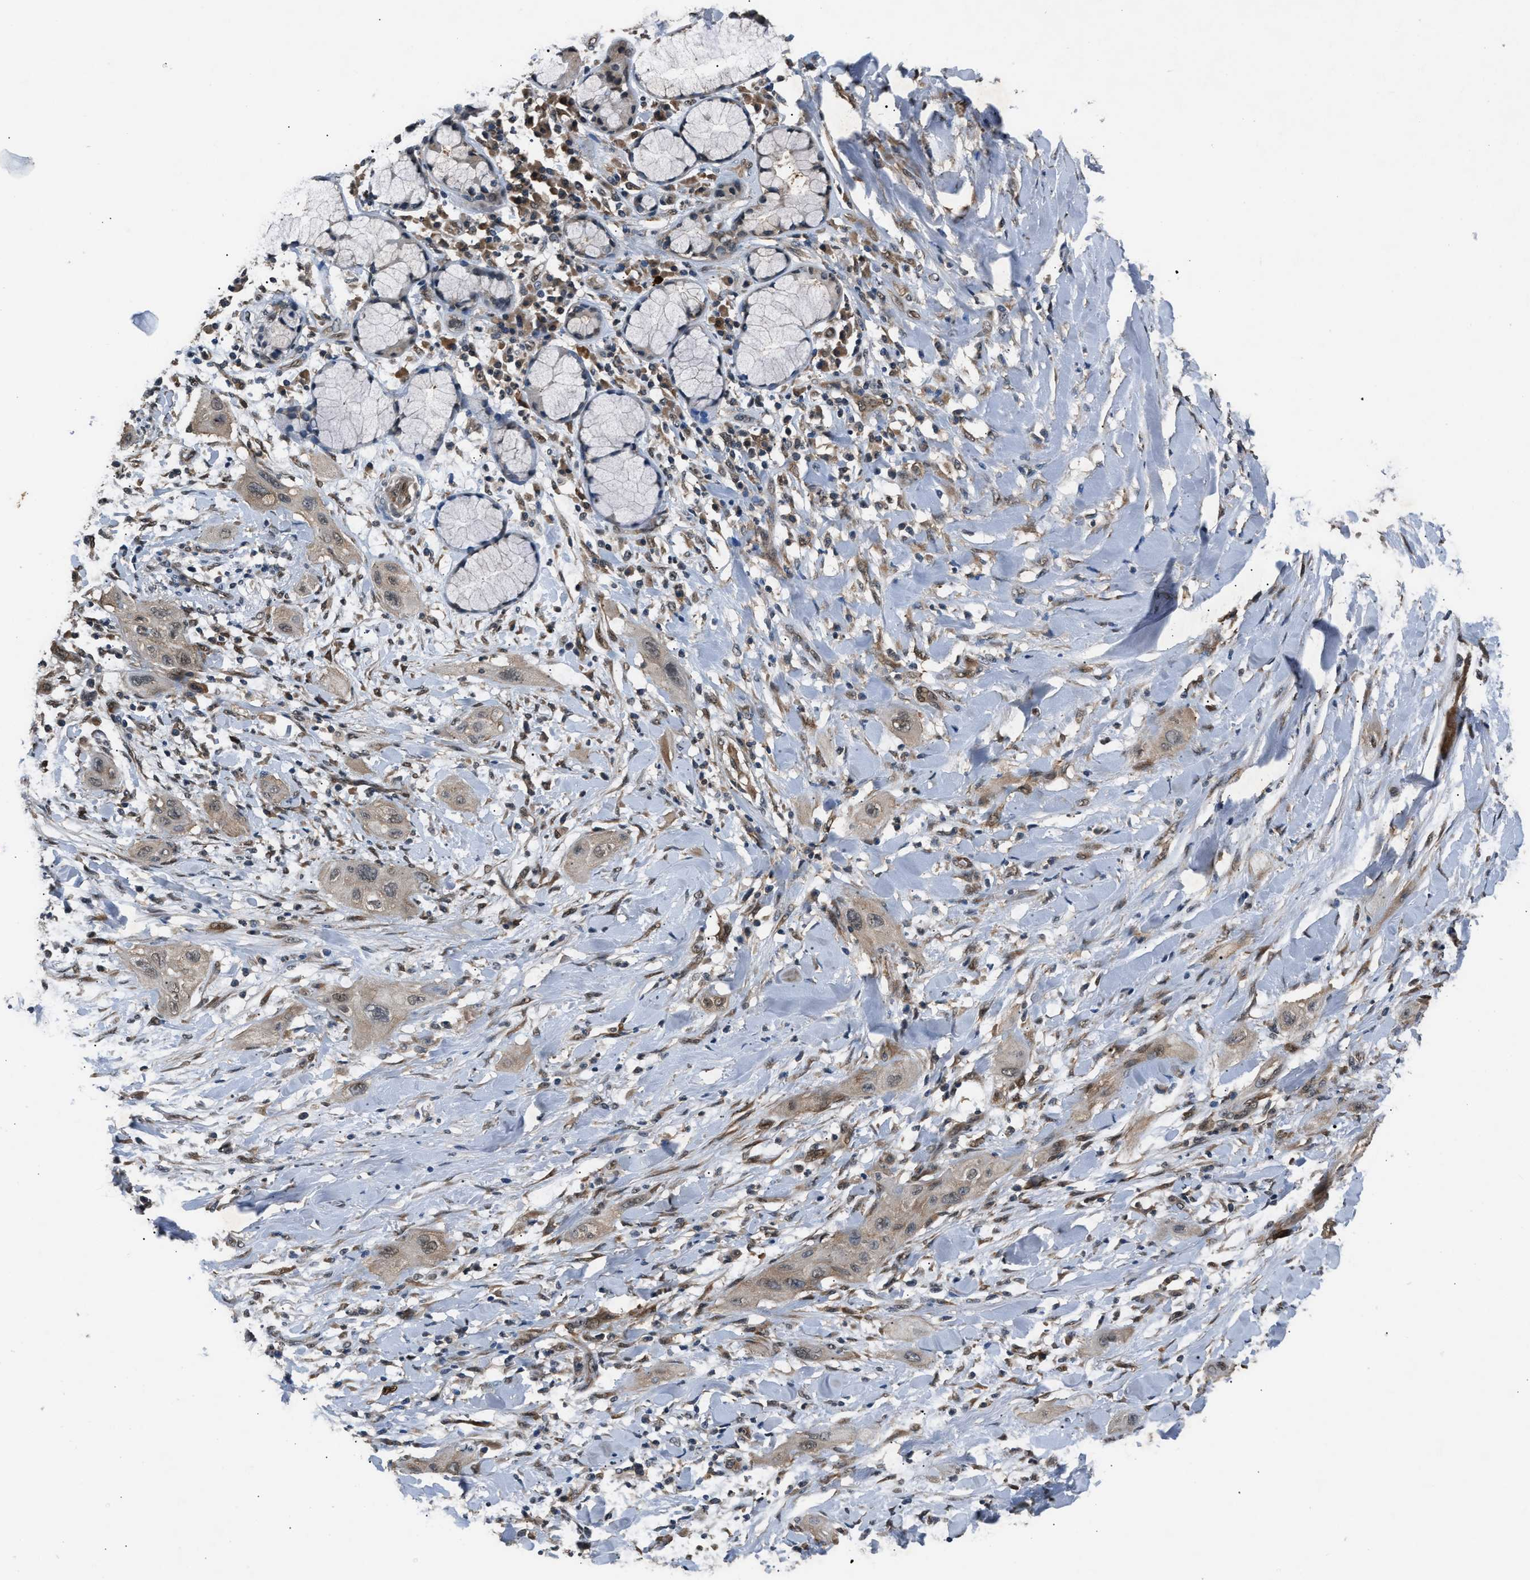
{"staining": {"intensity": "weak", "quantity": ">75%", "location": "cytoplasmic/membranous"}, "tissue": "lung cancer", "cell_type": "Tumor cells", "image_type": "cancer", "snomed": [{"axis": "morphology", "description": "Squamous cell carcinoma, NOS"}, {"axis": "topography", "description": "Lung"}], "caption": "Human lung cancer stained for a protein (brown) displays weak cytoplasmic/membranous positive expression in approximately >75% of tumor cells.", "gene": "TP53I3", "patient": {"sex": "female", "age": 47}}